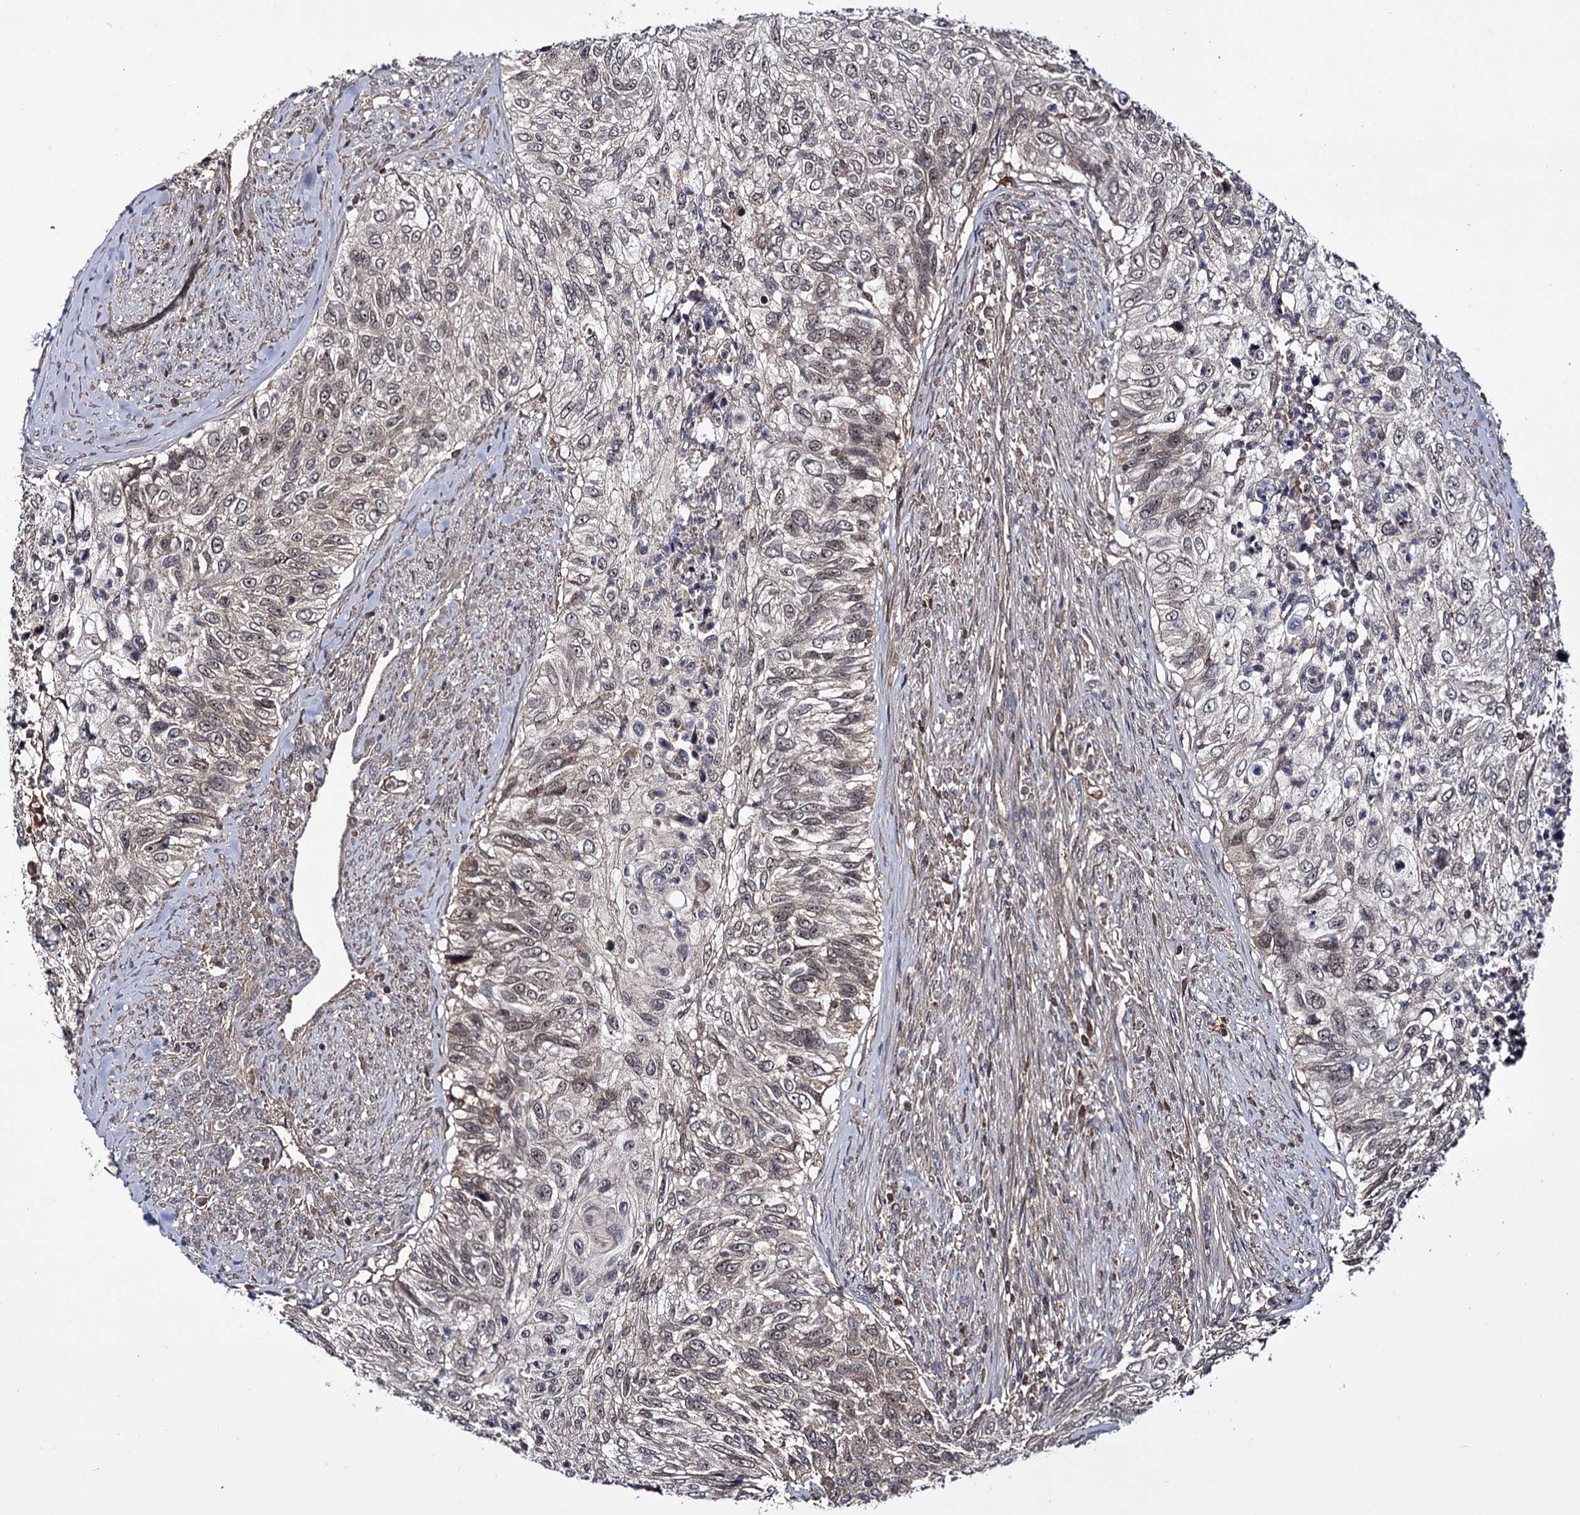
{"staining": {"intensity": "weak", "quantity": "25%-75%", "location": "cytoplasmic/membranous,nuclear"}, "tissue": "urothelial cancer", "cell_type": "Tumor cells", "image_type": "cancer", "snomed": [{"axis": "morphology", "description": "Urothelial carcinoma, High grade"}, {"axis": "topography", "description": "Urinary bladder"}], "caption": "IHC (DAB) staining of human high-grade urothelial carcinoma demonstrates weak cytoplasmic/membranous and nuclear protein positivity in about 25%-75% of tumor cells.", "gene": "MICAL2", "patient": {"sex": "female", "age": 60}}